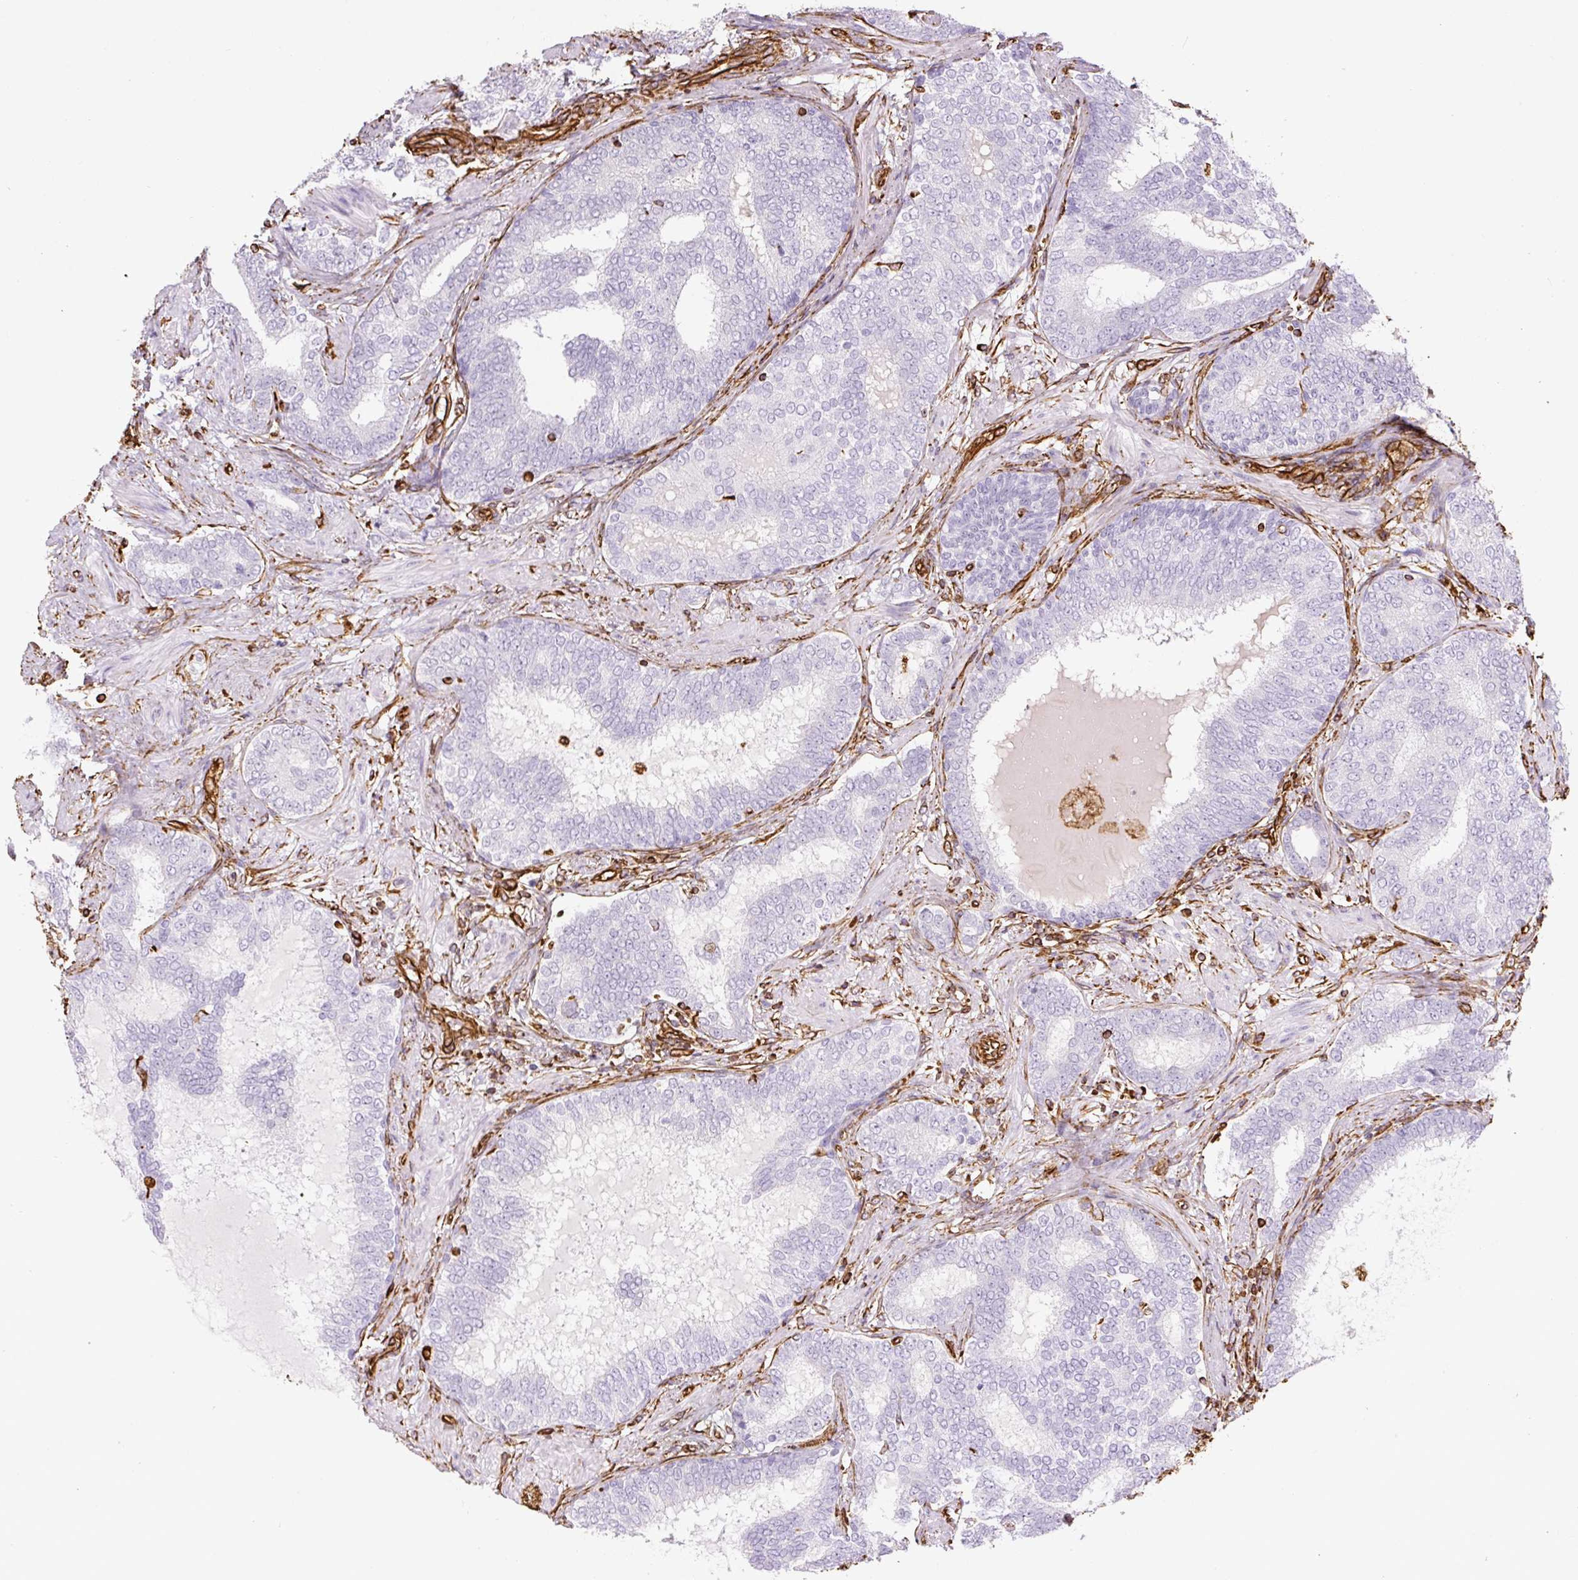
{"staining": {"intensity": "negative", "quantity": "none", "location": "none"}, "tissue": "prostate cancer", "cell_type": "Tumor cells", "image_type": "cancer", "snomed": [{"axis": "morphology", "description": "Adenocarcinoma, High grade"}, {"axis": "topography", "description": "Prostate"}], "caption": "This is a photomicrograph of IHC staining of adenocarcinoma (high-grade) (prostate), which shows no staining in tumor cells.", "gene": "VIM", "patient": {"sex": "male", "age": 72}}